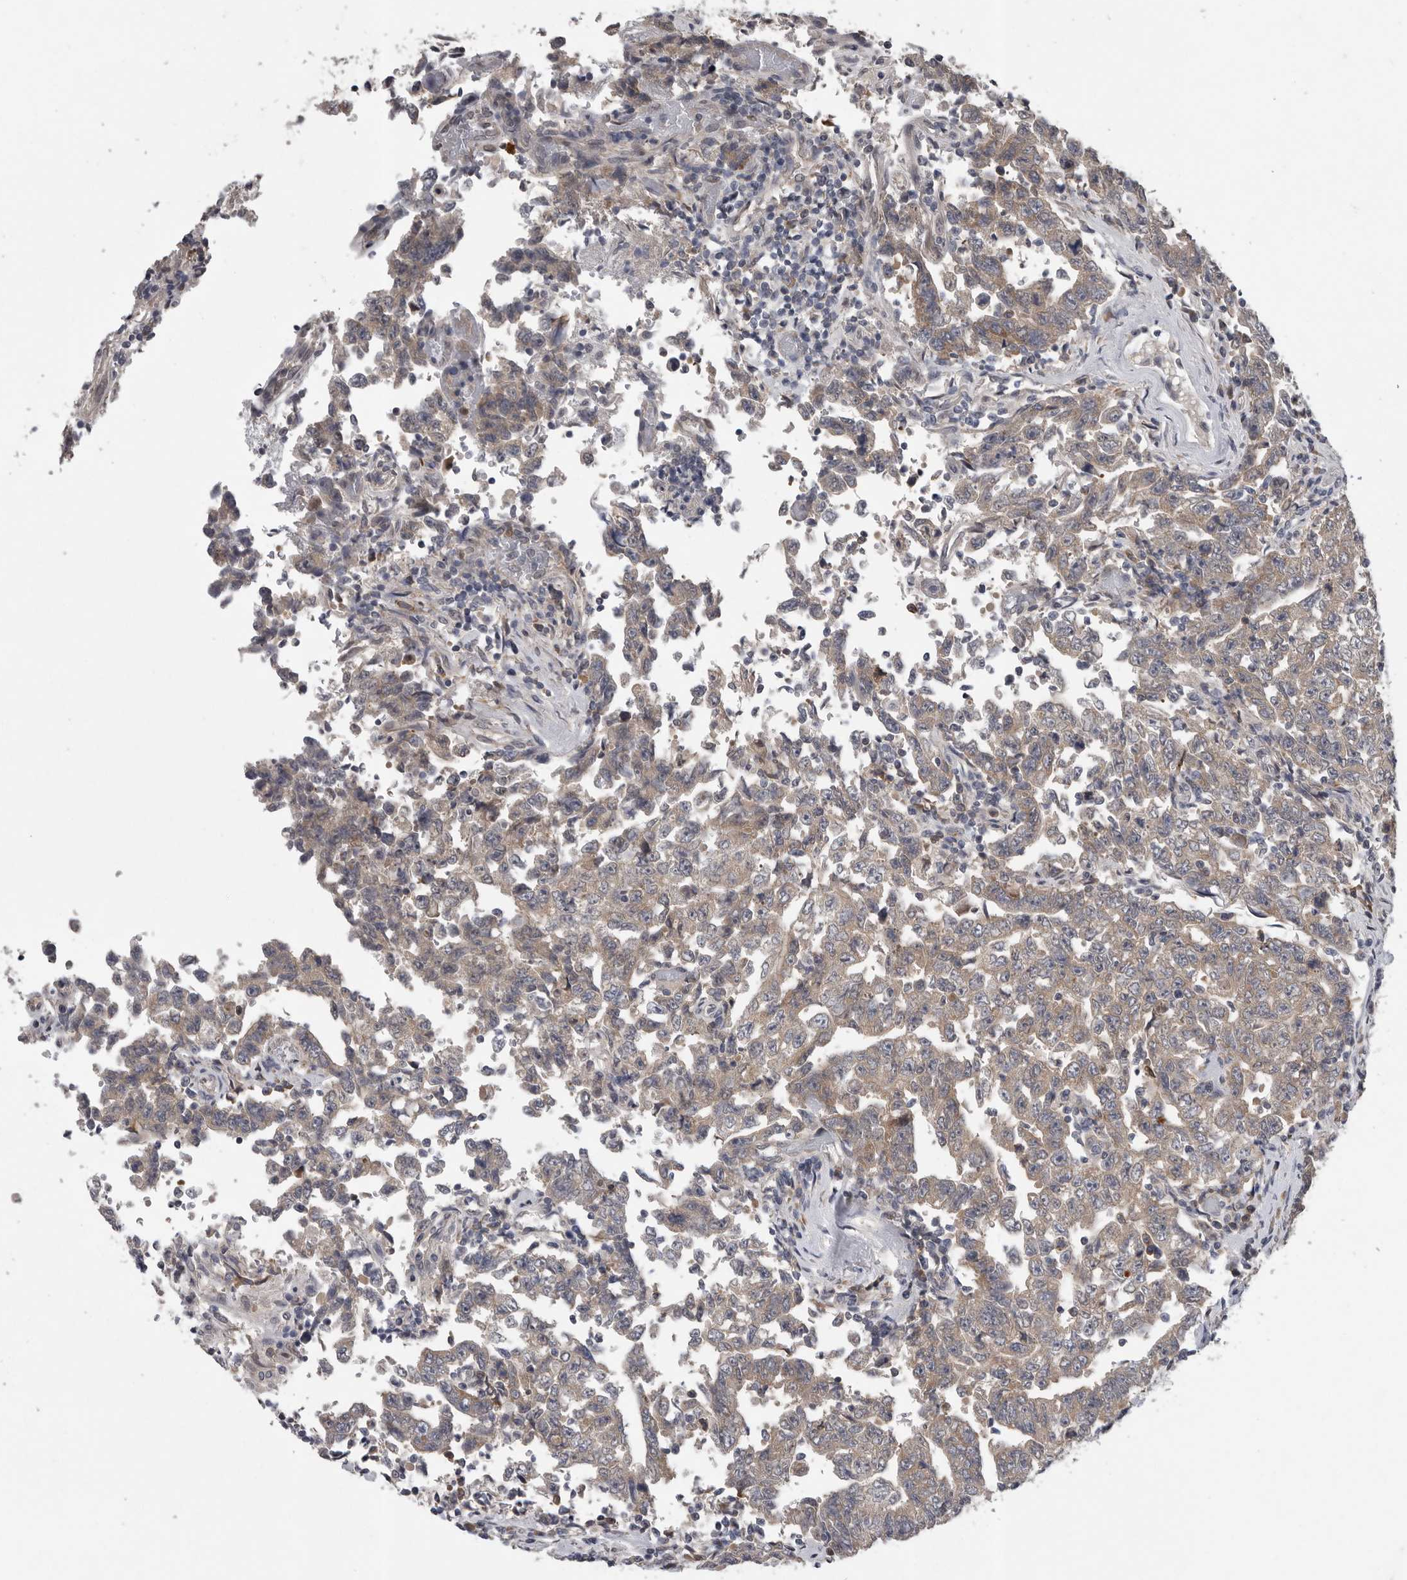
{"staining": {"intensity": "weak", "quantity": "25%-75%", "location": "cytoplasmic/membranous"}, "tissue": "testis cancer", "cell_type": "Tumor cells", "image_type": "cancer", "snomed": [{"axis": "morphology", "description": "Carcinoma, Embryonal, NOS"}, {"axis": "topography", "description": "Testis"}], "caption": "A micrograph of human testis cancer stained for a protein reveals weak cytoplasmic/membranous brown staining in tumor cells.", "gene": "RALGPS2", "patient": {"sex": "male", "age": 26}}